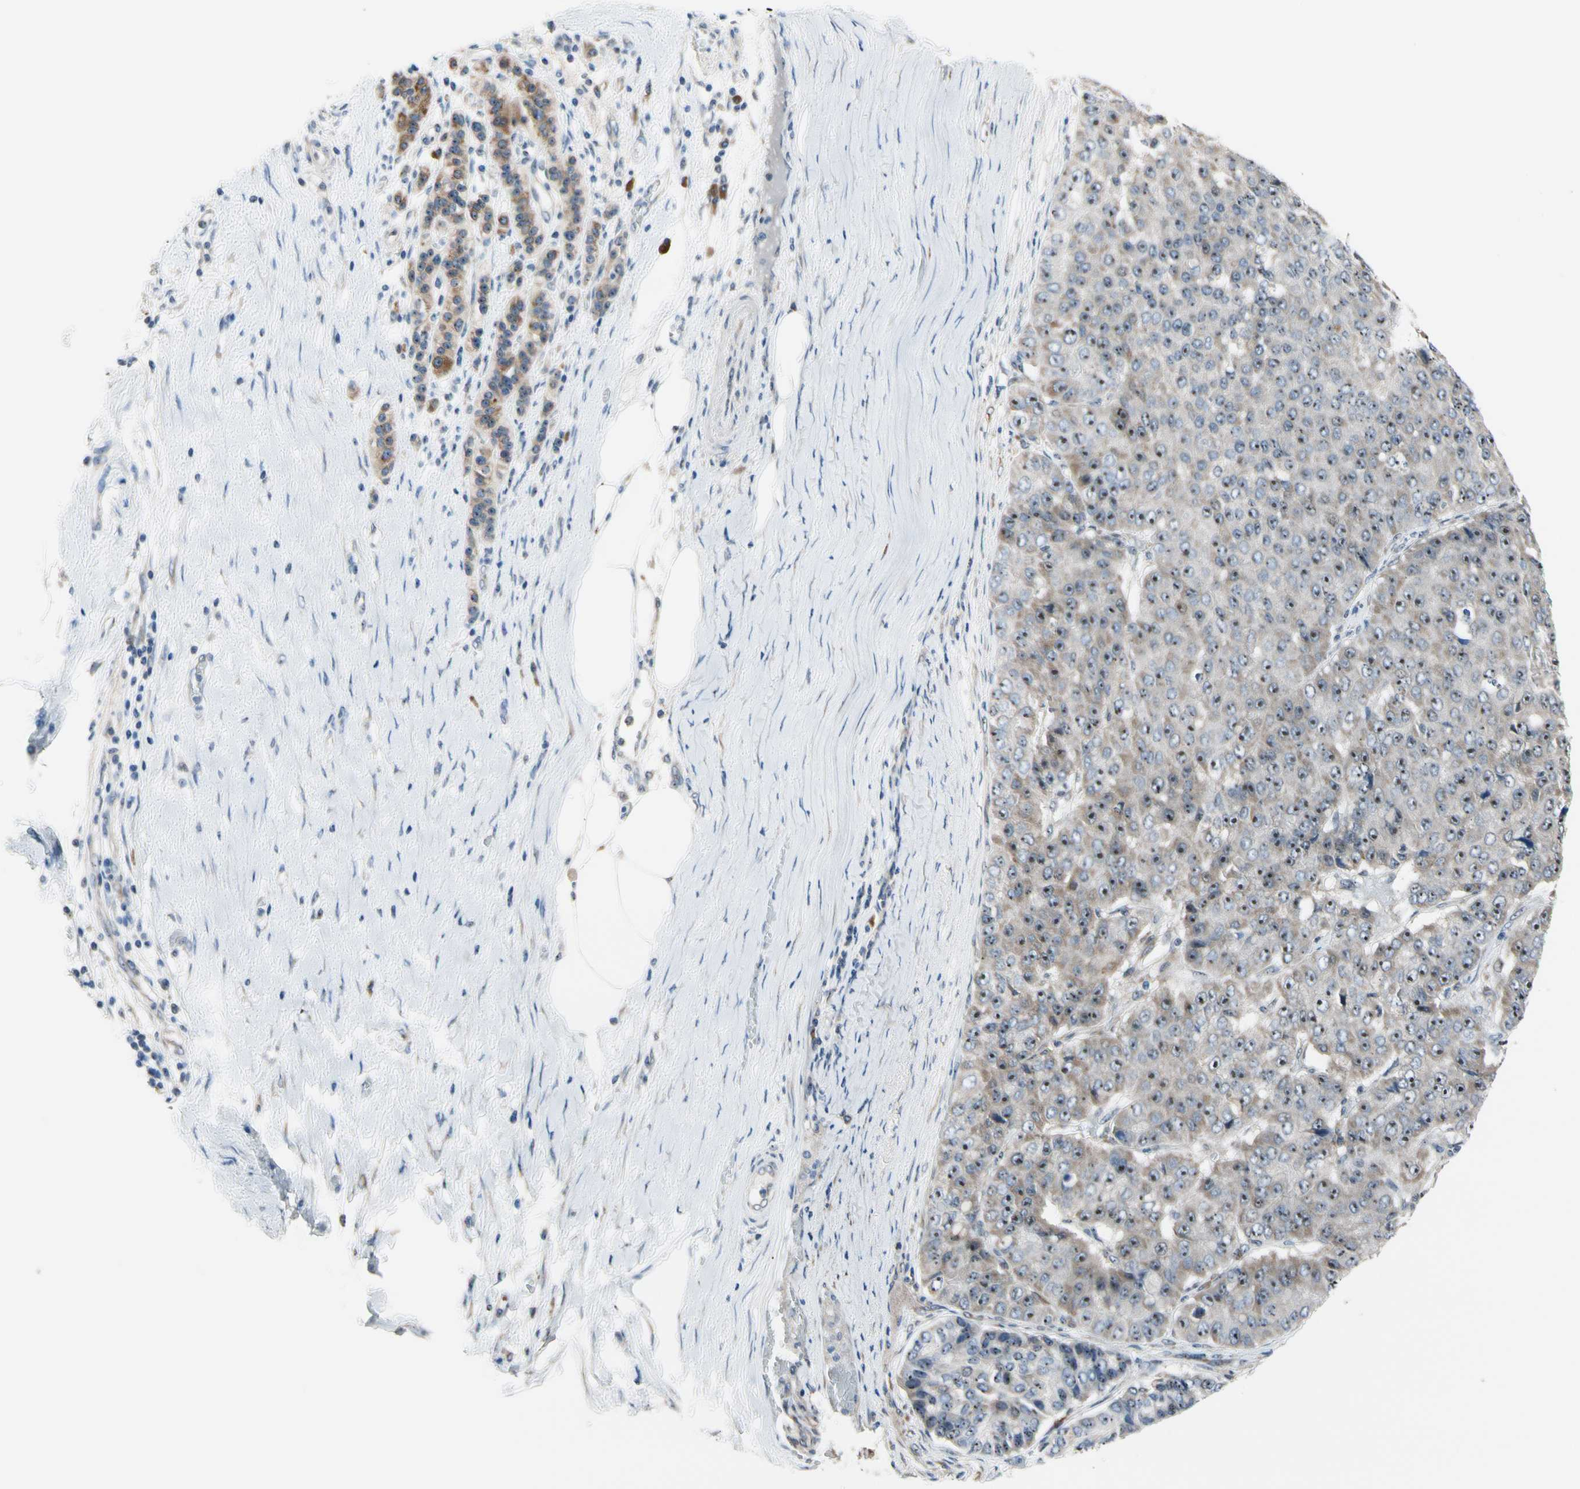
{"staining": {"intensity": "weak", "quantity": ">75%", "location": "cytoplasmic/membranous"}, "tissue": "pancreatic cancer", "cell_type": "Tumor cells", "image_type": "cancer", "snomed": [{"axis": "morphology", "description": "Adenocarcinoma, NOS"}, {"axis": "topography", "description": "Pancreas"}], "caption": "Protein expression analysis of human pancreatic adenocarcinoma reveals weak cytoplasmic/membranous positivity in approximately >75% of tumor cells.", "gene": "TMED7", "patient": {"sex": "male", "age": 50}}